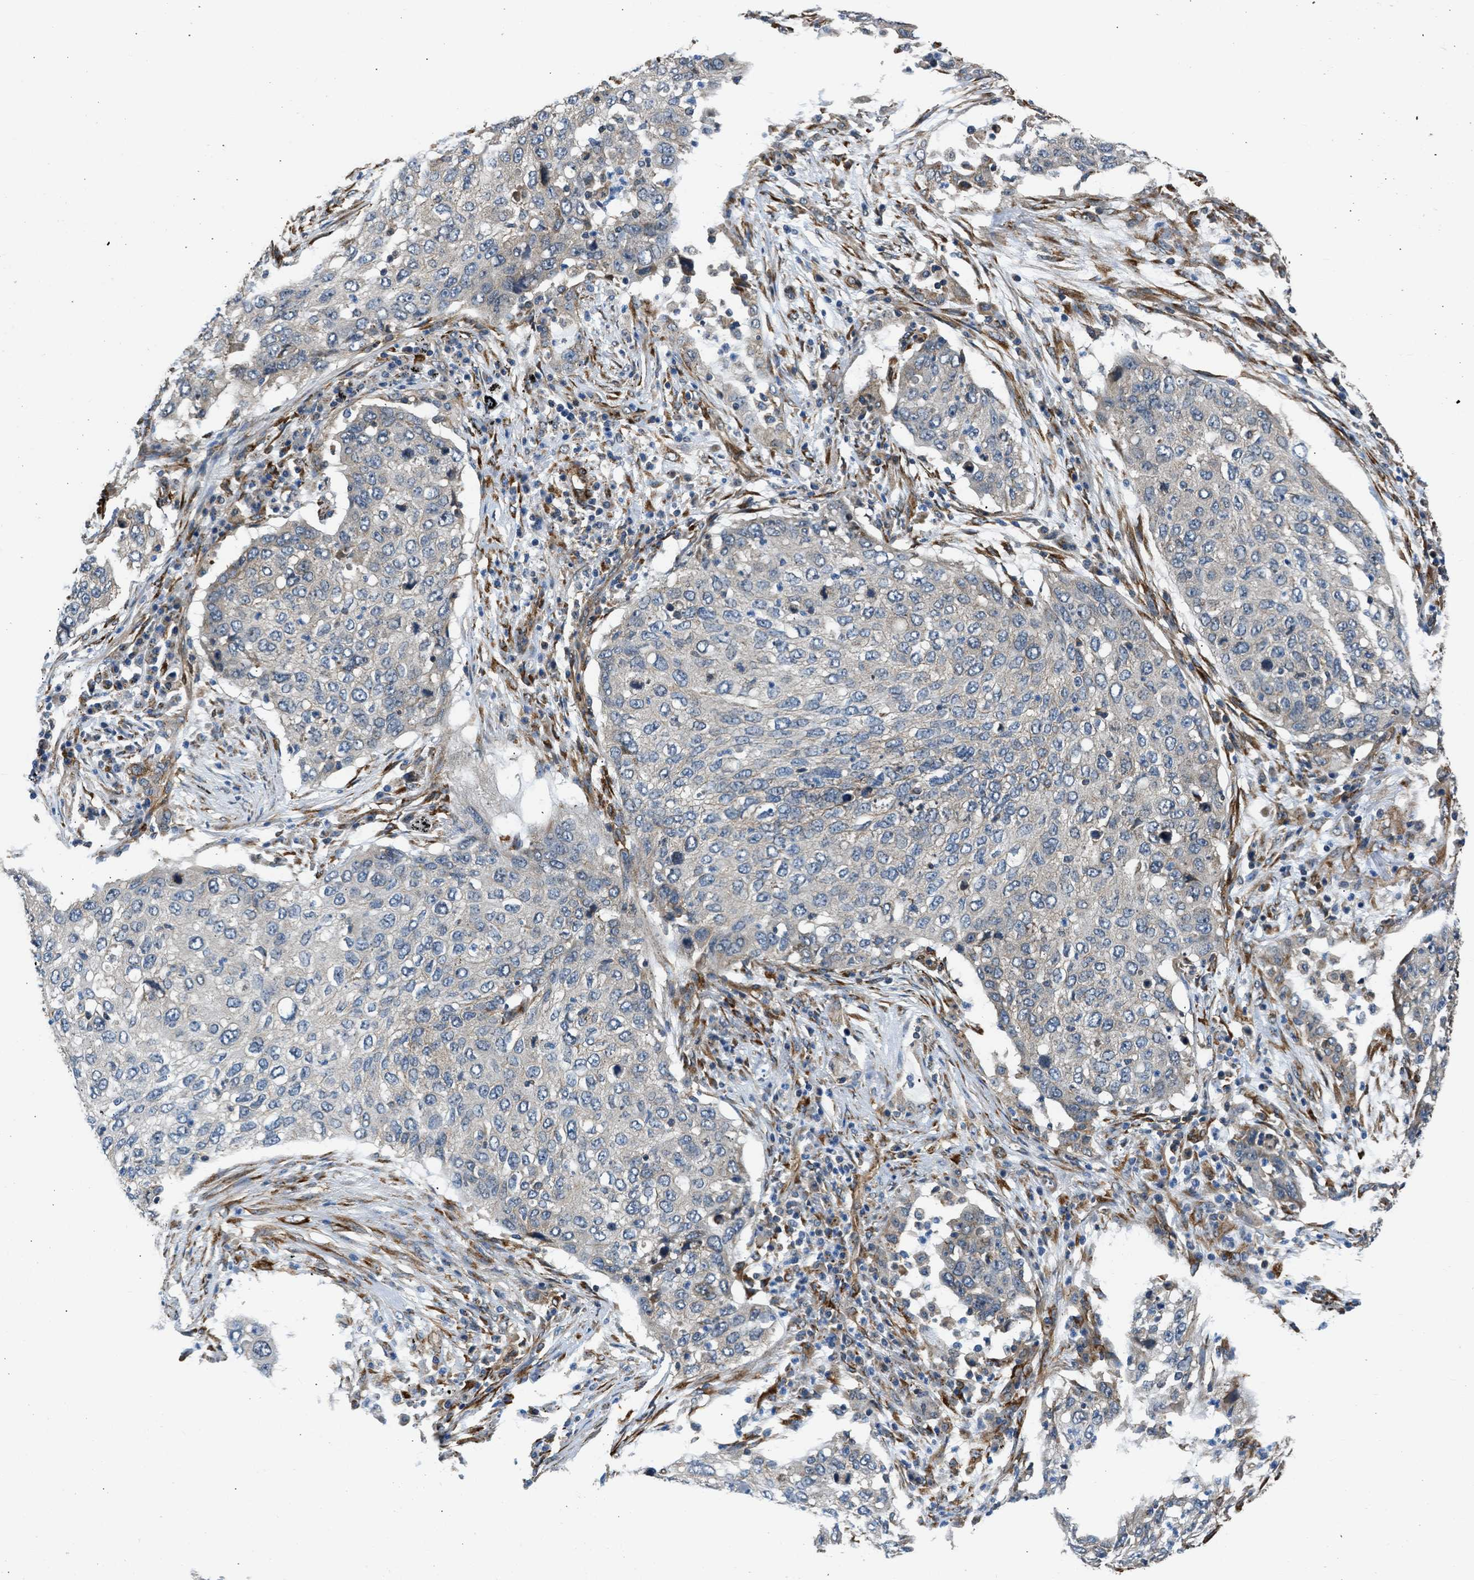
{"staining": {"intensity": "negative", "quantity": "none", "location": "none"}, "tissue": "lung cancer", "cell_type": "Tumor cells", "image_type": "cancer", "snomed": [{"axis": "morphology", "description": "Squamous cell carcinoma, NOS"}, {"axis": "topography", "description": "Lung"}], "caption": "Photomicrograph shows no protein expression in tumor cells of lung cancer tissue.", "gene": "SEPTIN2", "patient": {"sex": "female", "age": 63}}